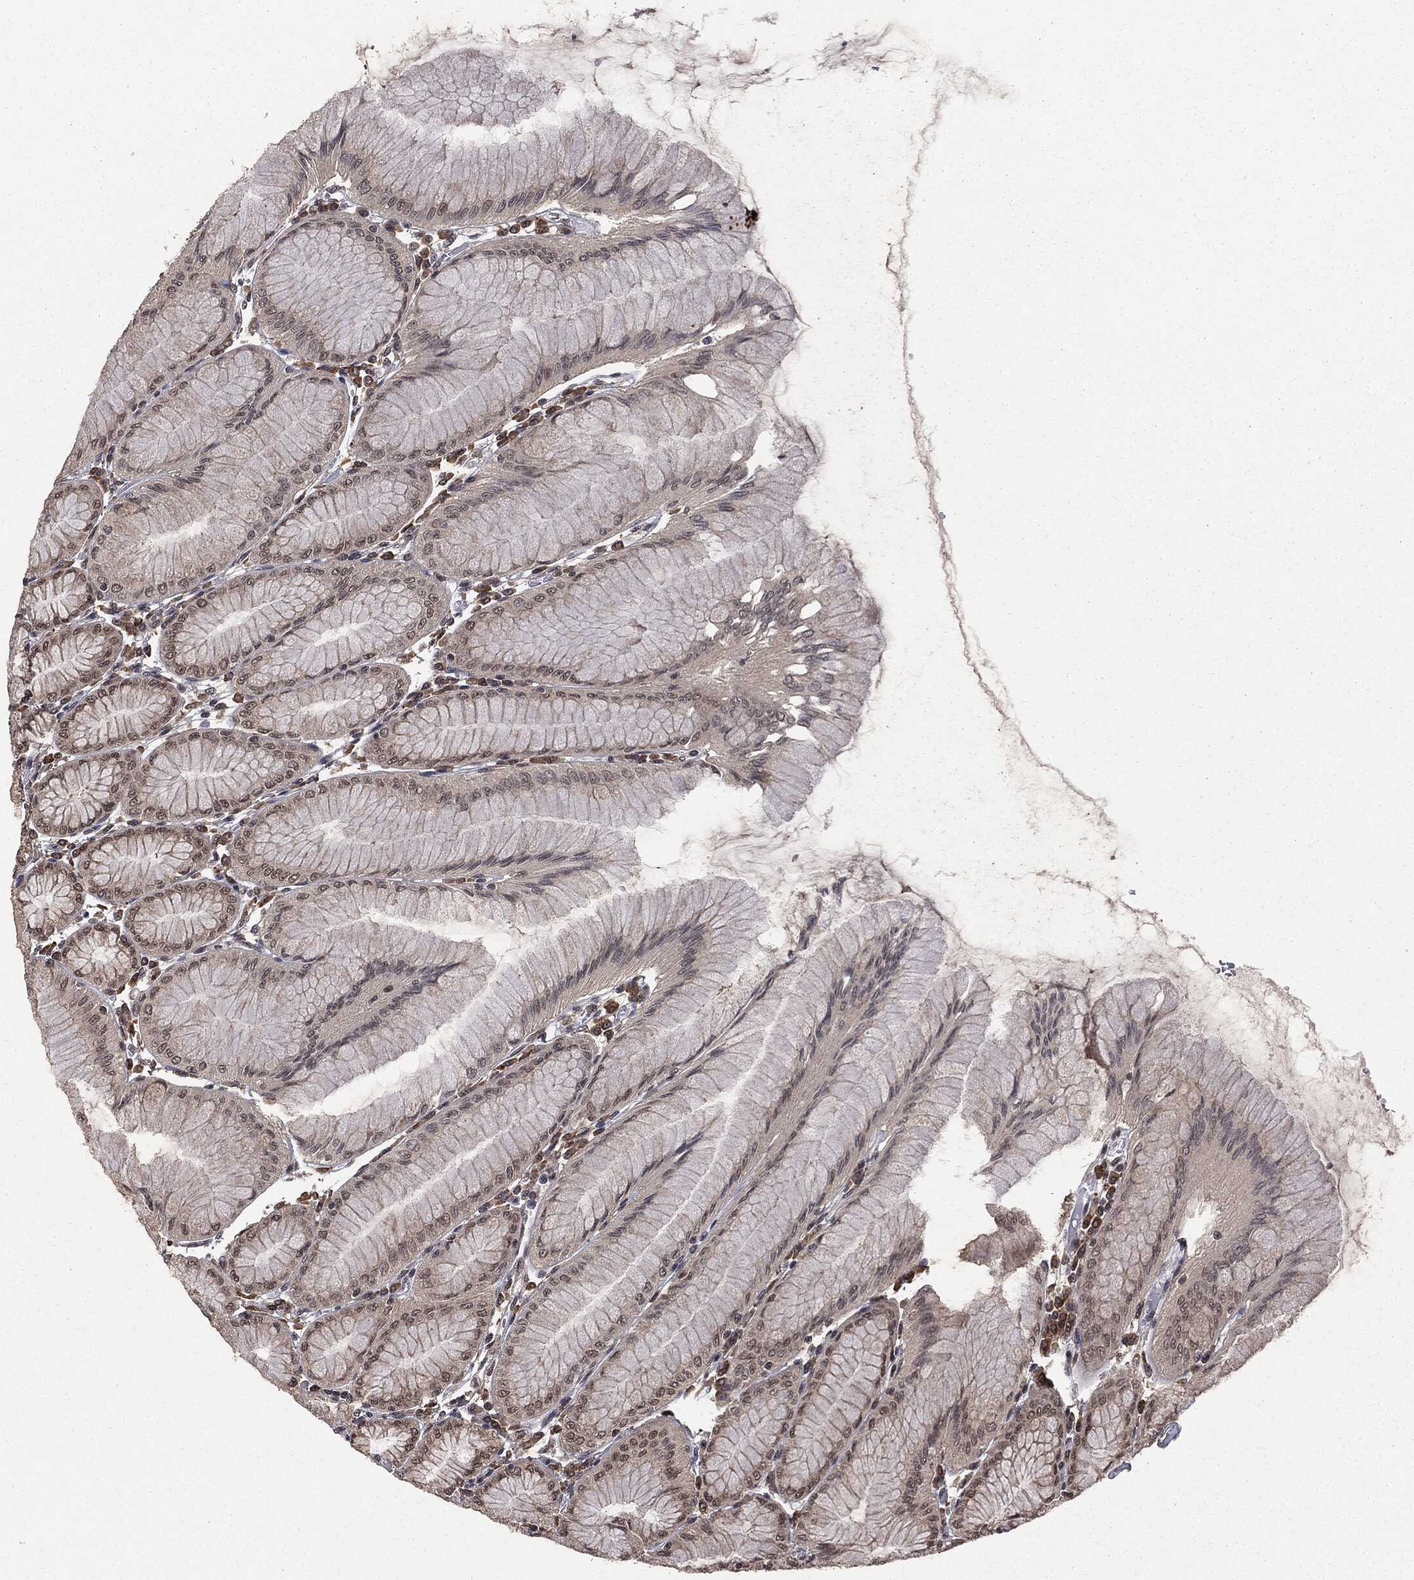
{"staining": {"intensity": "strong", "quantity": "25%-75%", "location": "nuclear"}, "tissue": "stomach", "cell_type": "Glandular cells", "image_type": "normal", "snomed": [{"axis": "morphology", "description": "Normal tissue, NOS"}, {"axis": "topography", "description": "Stomach"}], "caption": "Protein staining demonstrates strong nuclear positivity in about 25%-75% of glandular cells in benign stomach.", "gene": "JMJD6", "patient": {"sex": "female", "age": 57}}